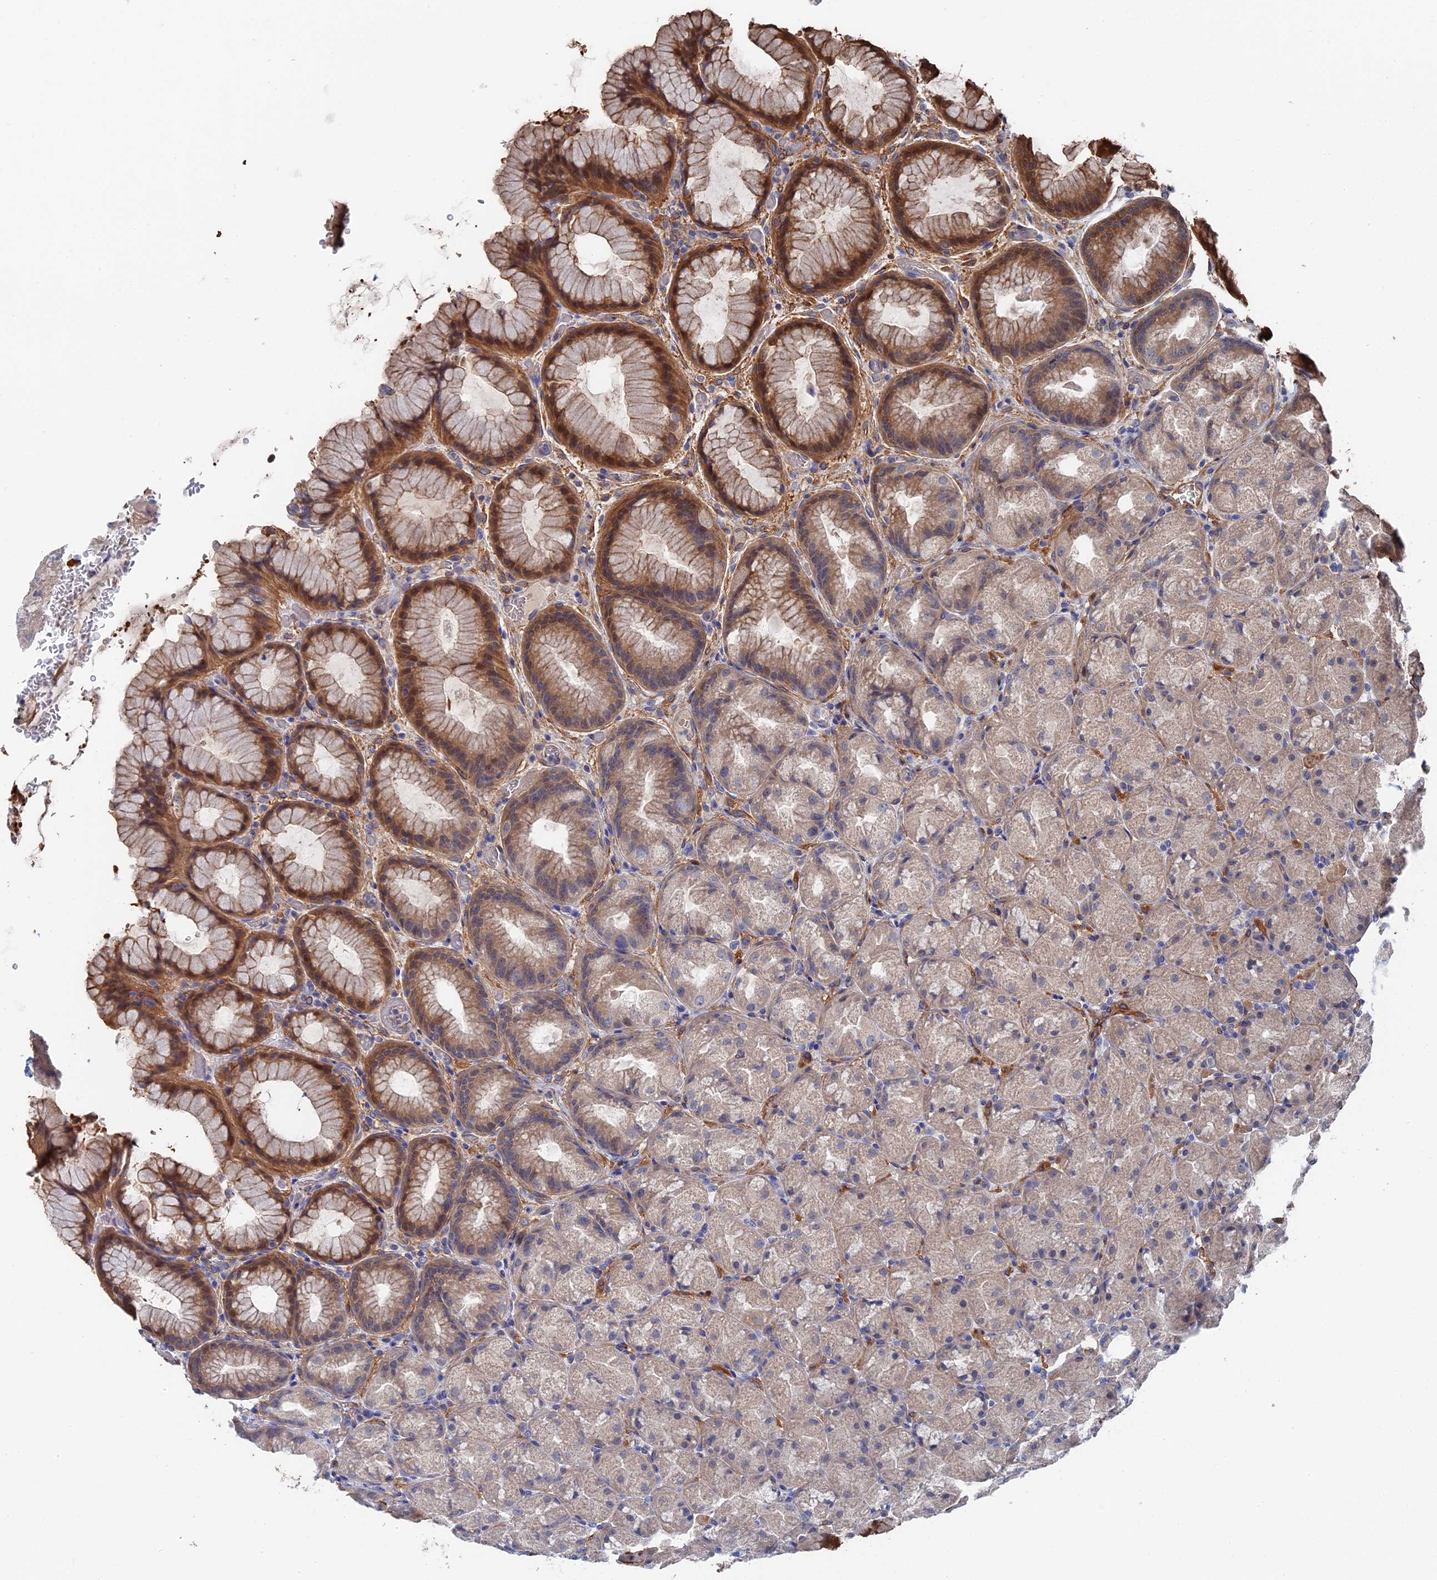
{"staining": {"intensity": "moderate", "quantity": "25%-75%", "location": "cytoplasmic/membranous,nuclear"}, "tissue": "stomach", "cell_type": "Glandular cells", "image_type": "normal", "snomed": [{"axis": "morphology", "description": "Normal tissue, NOS"}, {"axis": "topography", "description": "Stomach, upper"}, {"axis": "topography", "description": "Stomach"}], "caption": "Immunohistochemistry (IHC) of normal stomach exhibits medium levels of moderate cytoplasmic/membranous,nuclear expression in approximately 25%-75% of glandular cells.", "gene": "MTHFSD", "patient": {"sex": "male", "age": 48}}